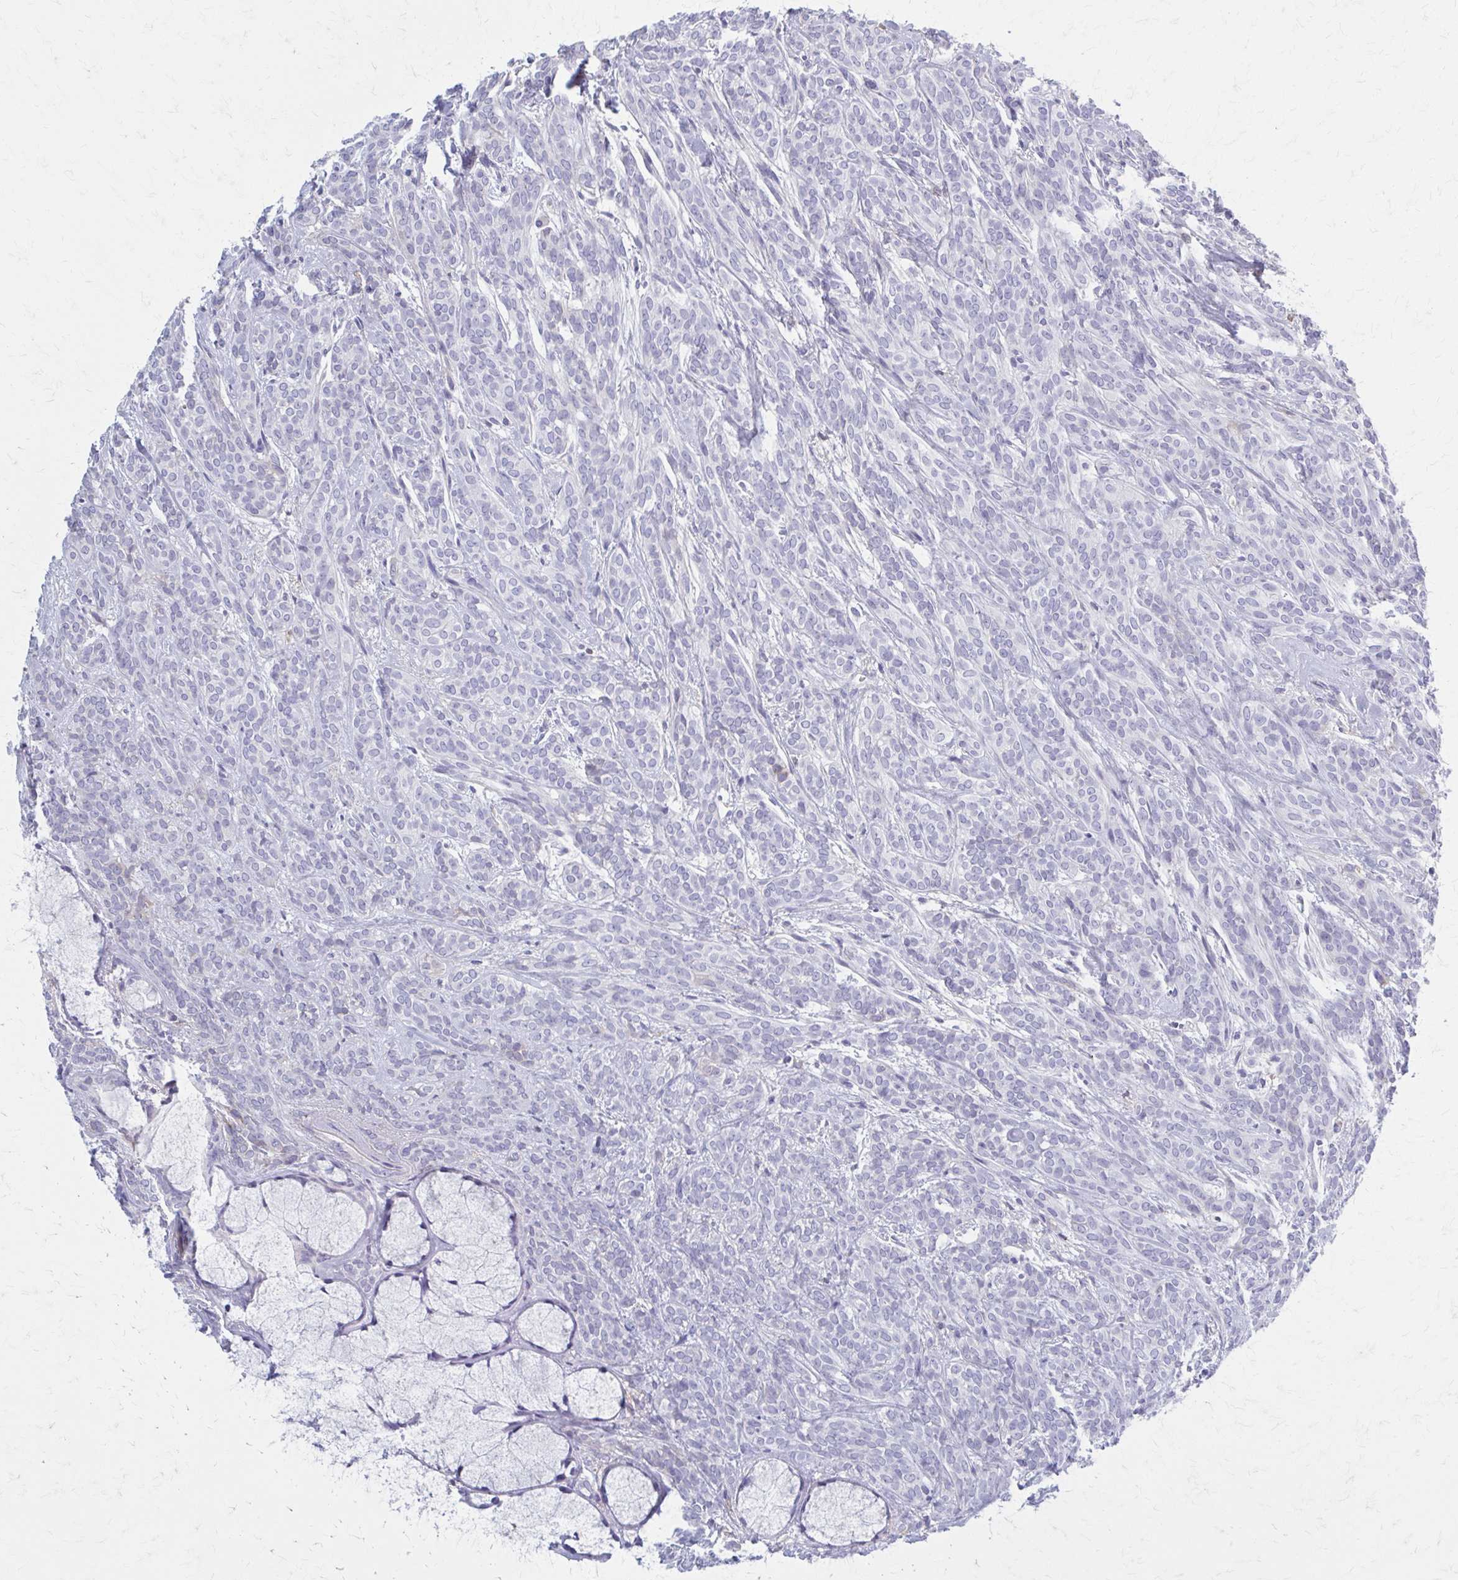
{"staining": {"intensity": "negative", "quantity": "none", "location": "none"}, "tissue": "head and neck cancer", "cell_type": "Tumor cells", "image_type": "cancer", "snomed": [{"axis": "morphology", "description": "Adenocarcinoma, NOS"}, {"axis": "topography", "description": "Head-Neck"}], "caption": "A high-resolution image shows immunohistochemistry (IHC) staining of head and neck cancer, which shows no significant expression in tumor cells. (Stains: DAB (3,3'-diaminobenzidine) IHC with hematoxylin counter stain, Microscopy: brightfield microscopy at high magnification).", "gene": "SERPIND1", "patient": {"sex": "female", "age": 57}}